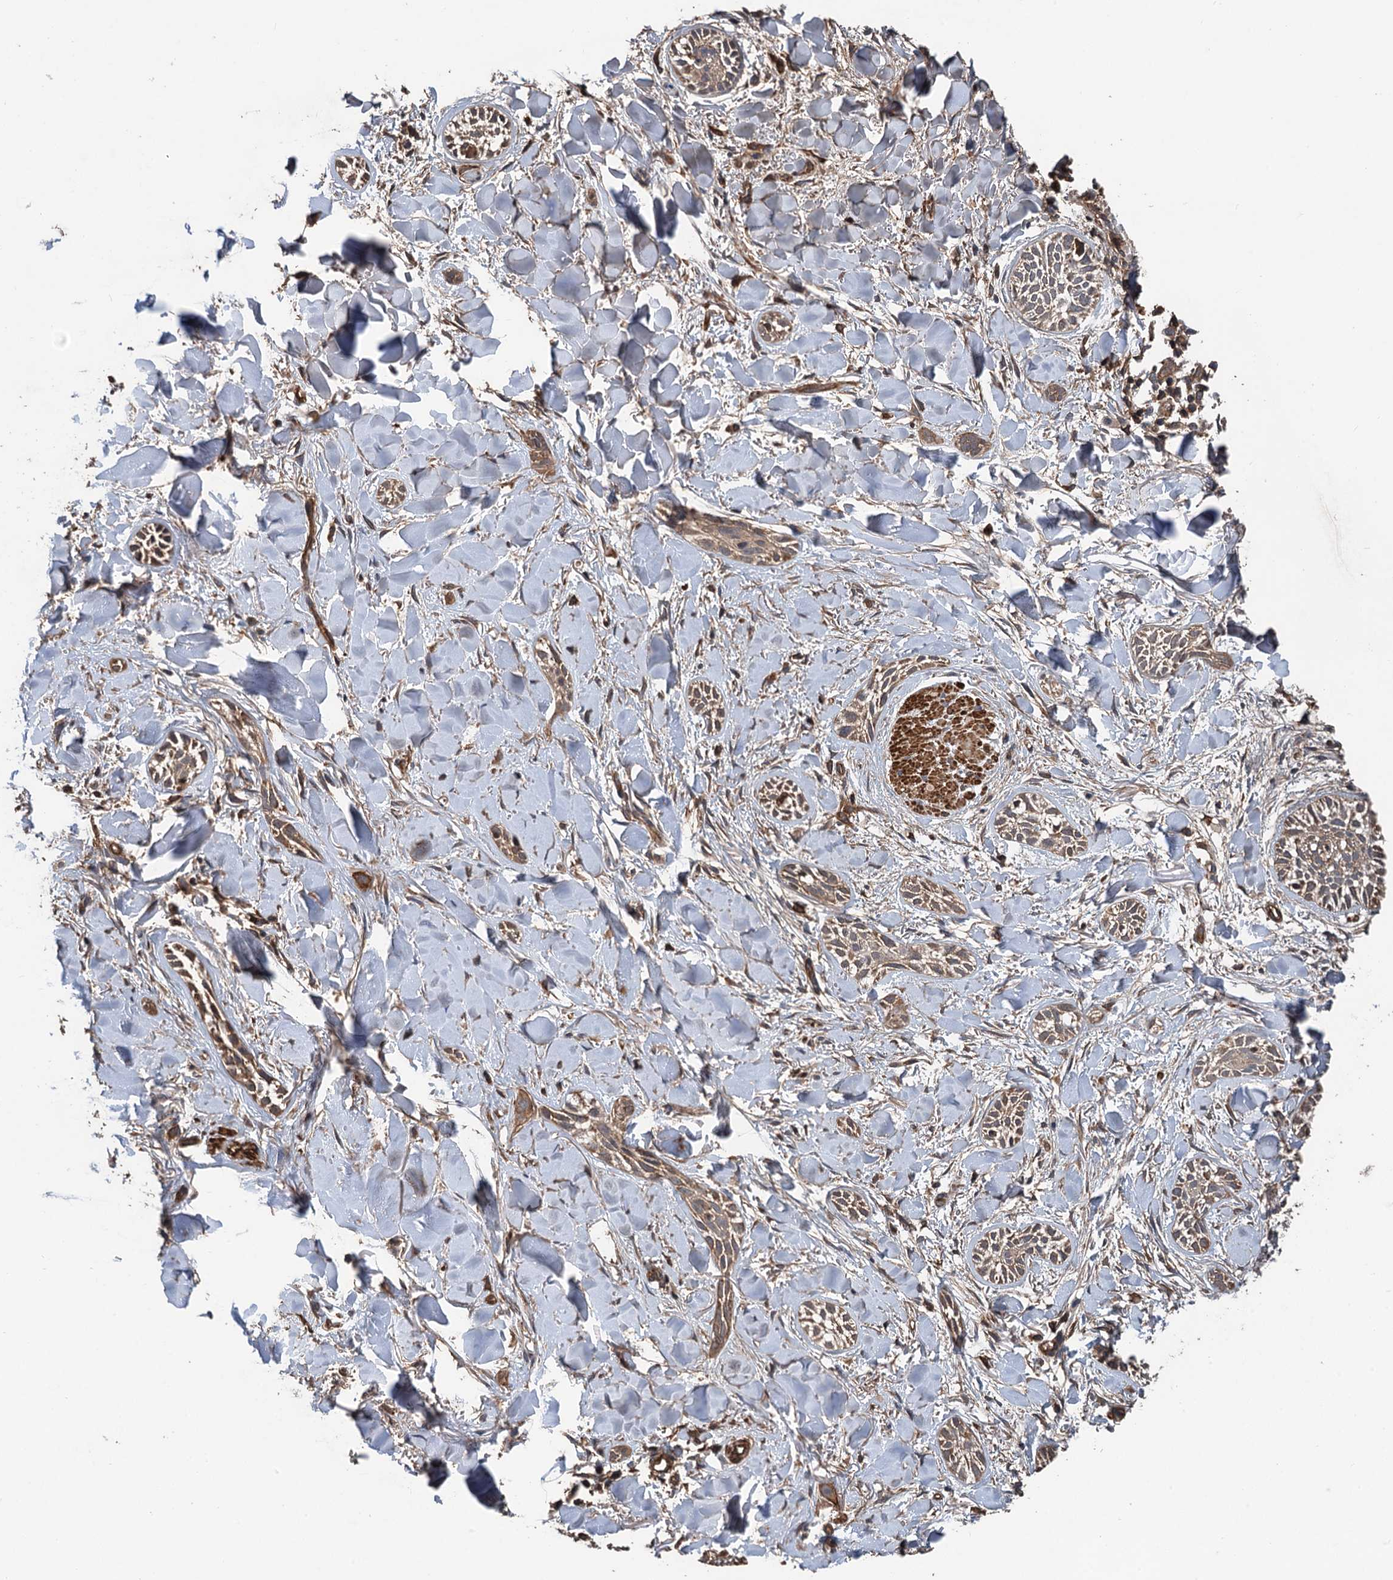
{"staining": {"intensity": "moderate", "quantity": ">75%", "location": "cytoplasmic/membranous"}, "tissue": "skin cancer", "cell_type": "Tumor cells", "image_type": "cancer", "snomed": [{"axis": "morphology", "description": "Basal cell carcinoma"}, {"axis": "topography", "description": "Skin"}], "caption": "Moderate cytoplasmic/membranous staining is appreciated in about >75% of tumor cells in skin basal cell carcinoma.", "gene": "PPP4R1", "patient": {"sex": "female", "age": 59}}